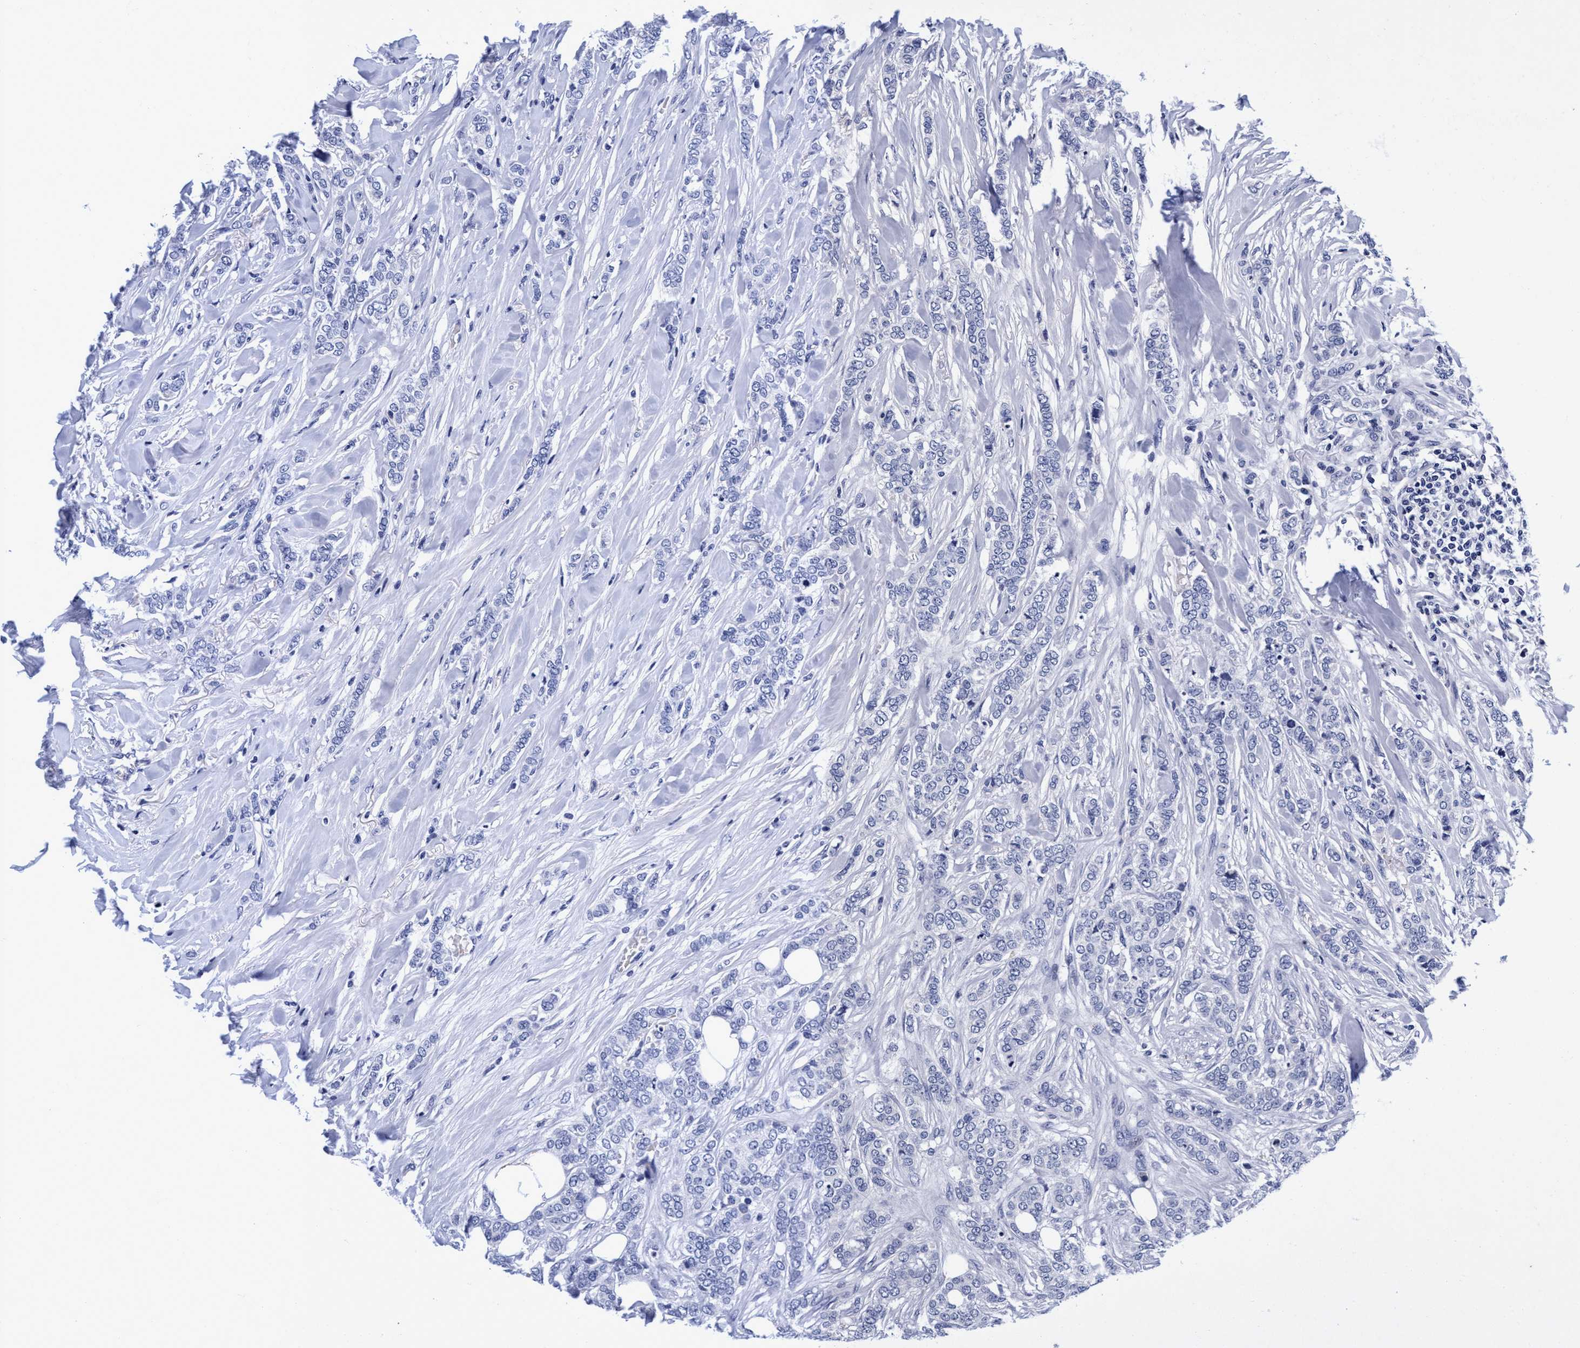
{"staining": {"intensity": "negative", "quantity": "none", "location": "none"}, "tissue": "breast cancer", "cell_type": "Tumor cells", "image_type": "cancer", "snomed": [{"axis": "morphology", "description": "Lobular carcinoma"}, {"axis": "topography", "description": "Skin"}, {"axis": "topography", "description": "Breast"}], "caption": "This is an immunohistochemistry (IHC) image of lobular carcinoma (breast). There is no positivity in tumor cells.", "gene": "PLPPR1", "patient": {"sex": "female", "age": 46}}